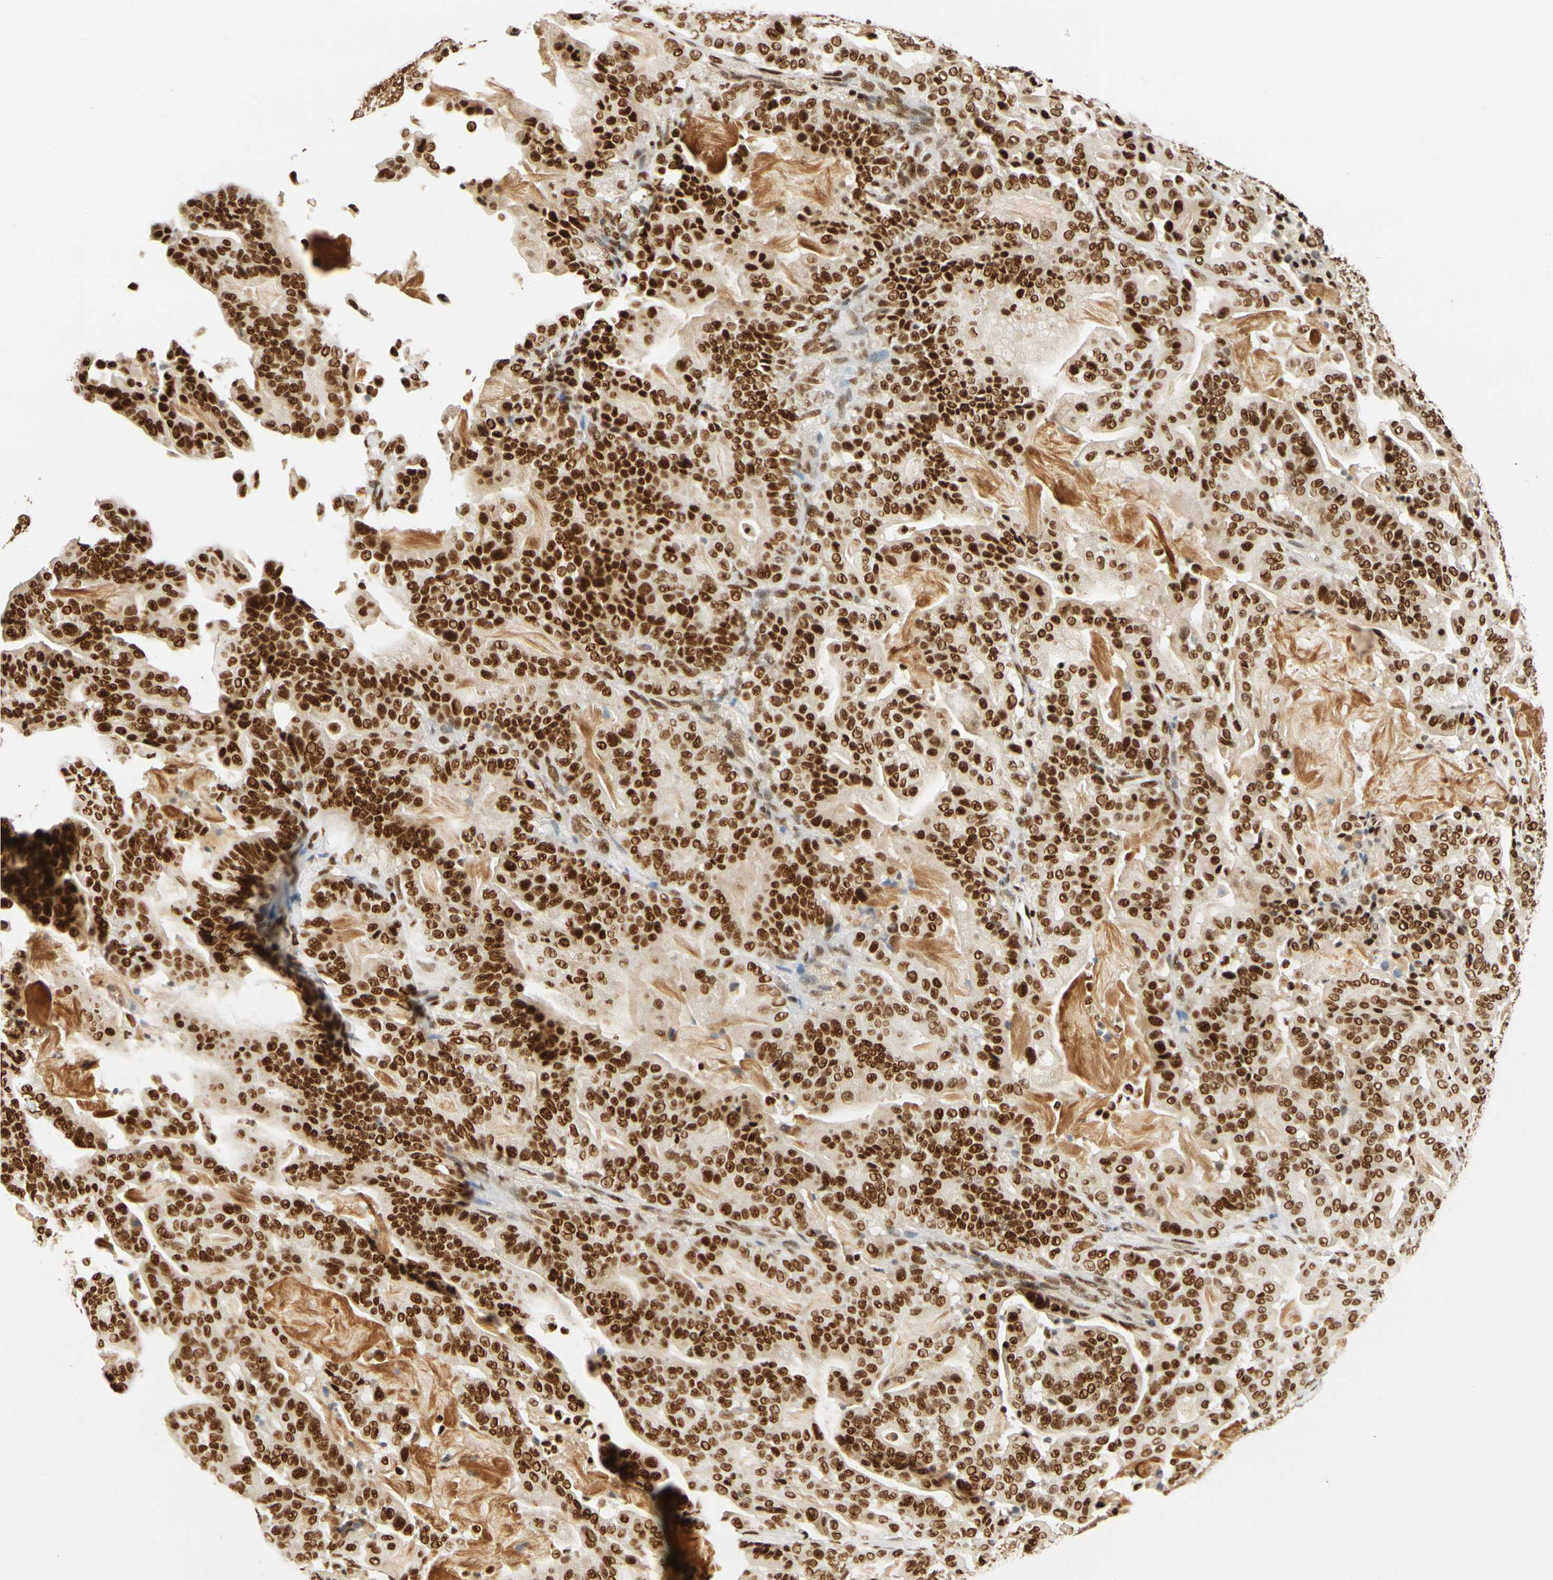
{"staining": {"intensity": "strong", "quantity": ">75%", "location": "nuclear"}, "tissue": "pancreatic cancer", "cell_type": "Tumor cells", "image_type": "cancer", "snomed": [{"axis": "morphology", "description": "Adenocarcinoma, NOS"}, {"axis": "topography", "description": "Pancreas"}], "caption": "Protein staining demonstrates strong nuclear positivity in about >75% of tumor cells in pancreatic cancer (adenocarcinoma).", "gene": "CDK12", "patient": {"sex": "male", "age": 63}}